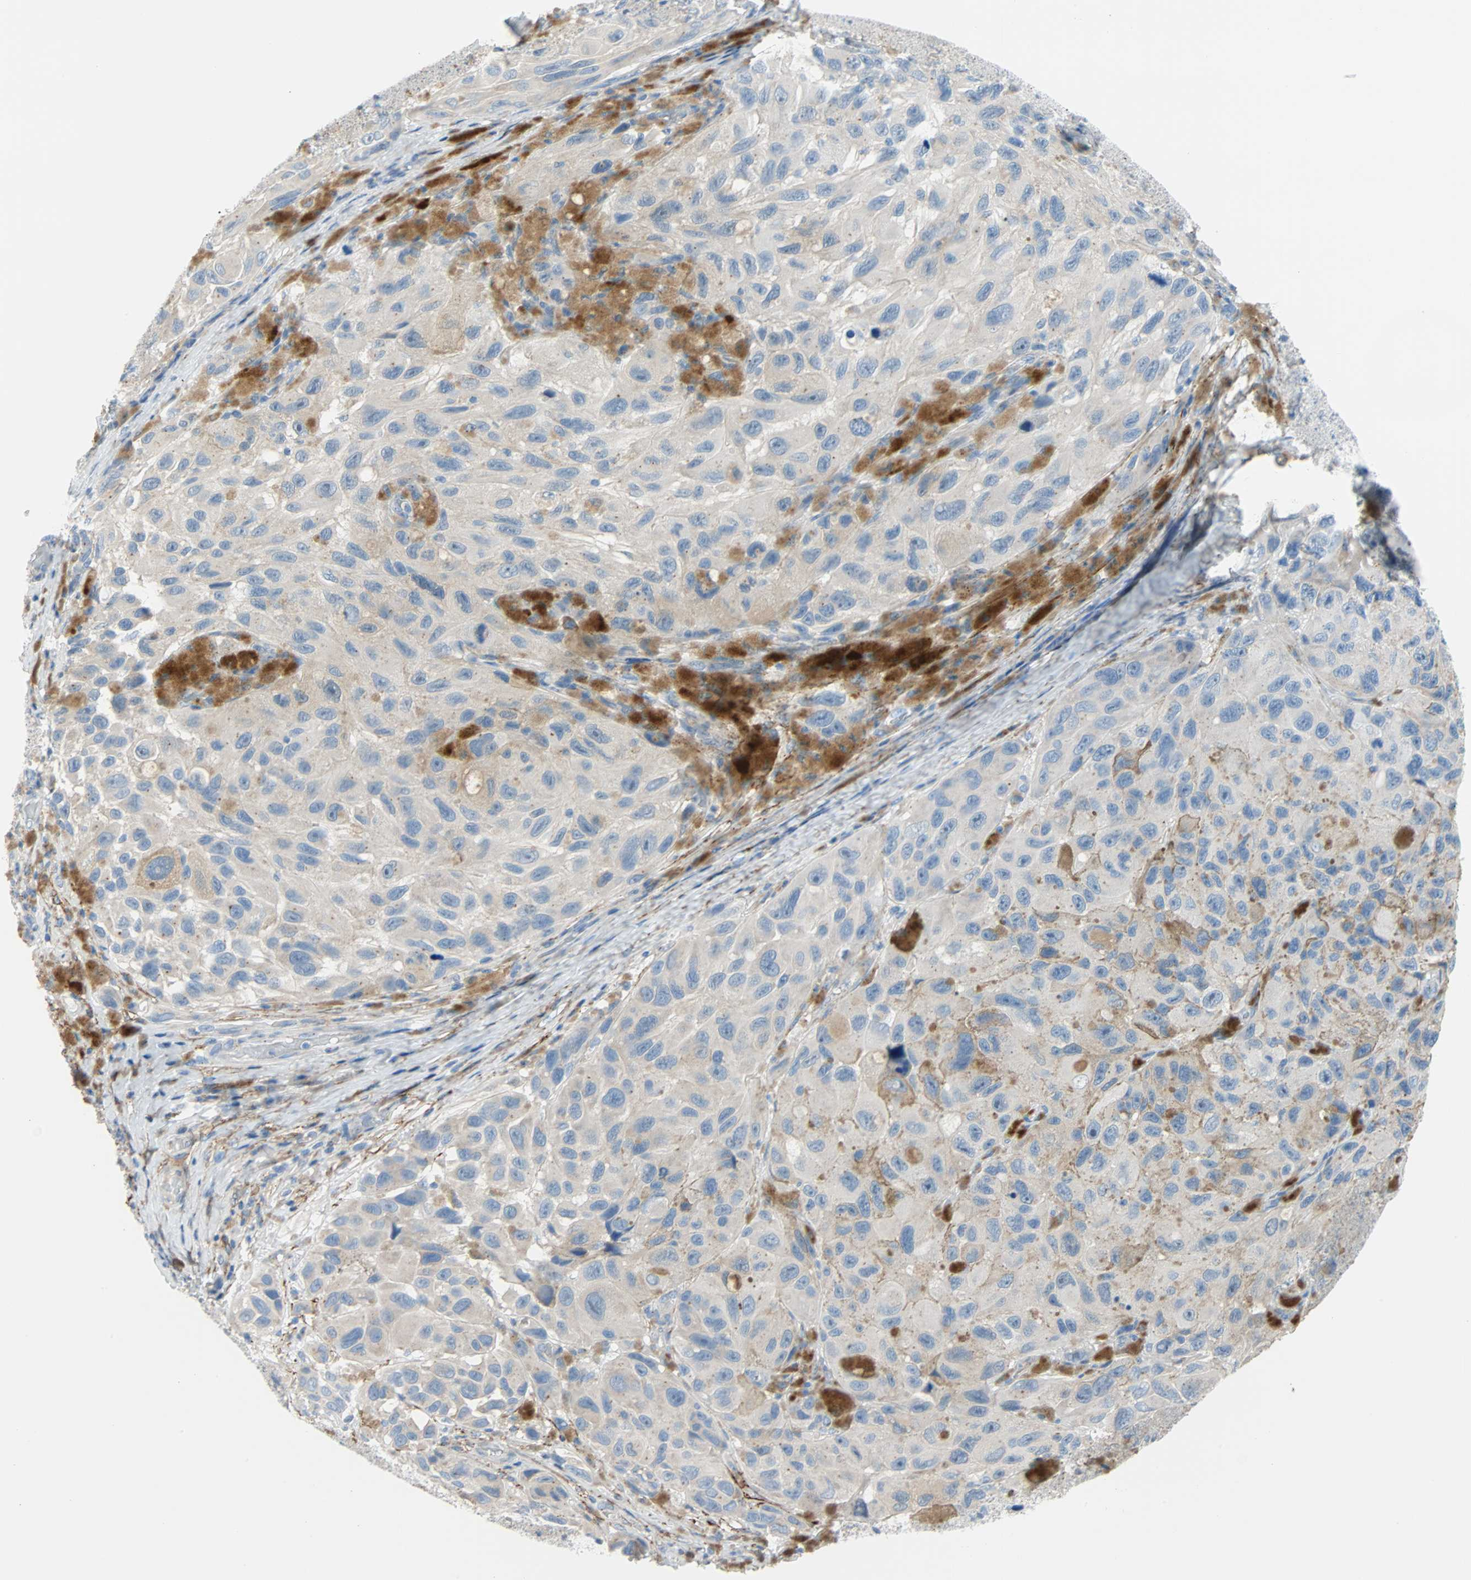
{"staining": {"intensity": "negative", "quantity": "none", "location": "none"}, "tissue": "melanoma", "cell_type": "Tumor cells", "image_type": "cancer", "snomed": [{"axis": "morphology", "description": "Malignant melanoma, NOS"}, {"axis": "topography", "description": "Skin"}], "caption": "This is an immunohistochemistry photomicrograph of malignant melanoma. There is no expression in tumor cells.", "gene": "PDPN", "patient": {"sex": "female", "age": 73}}